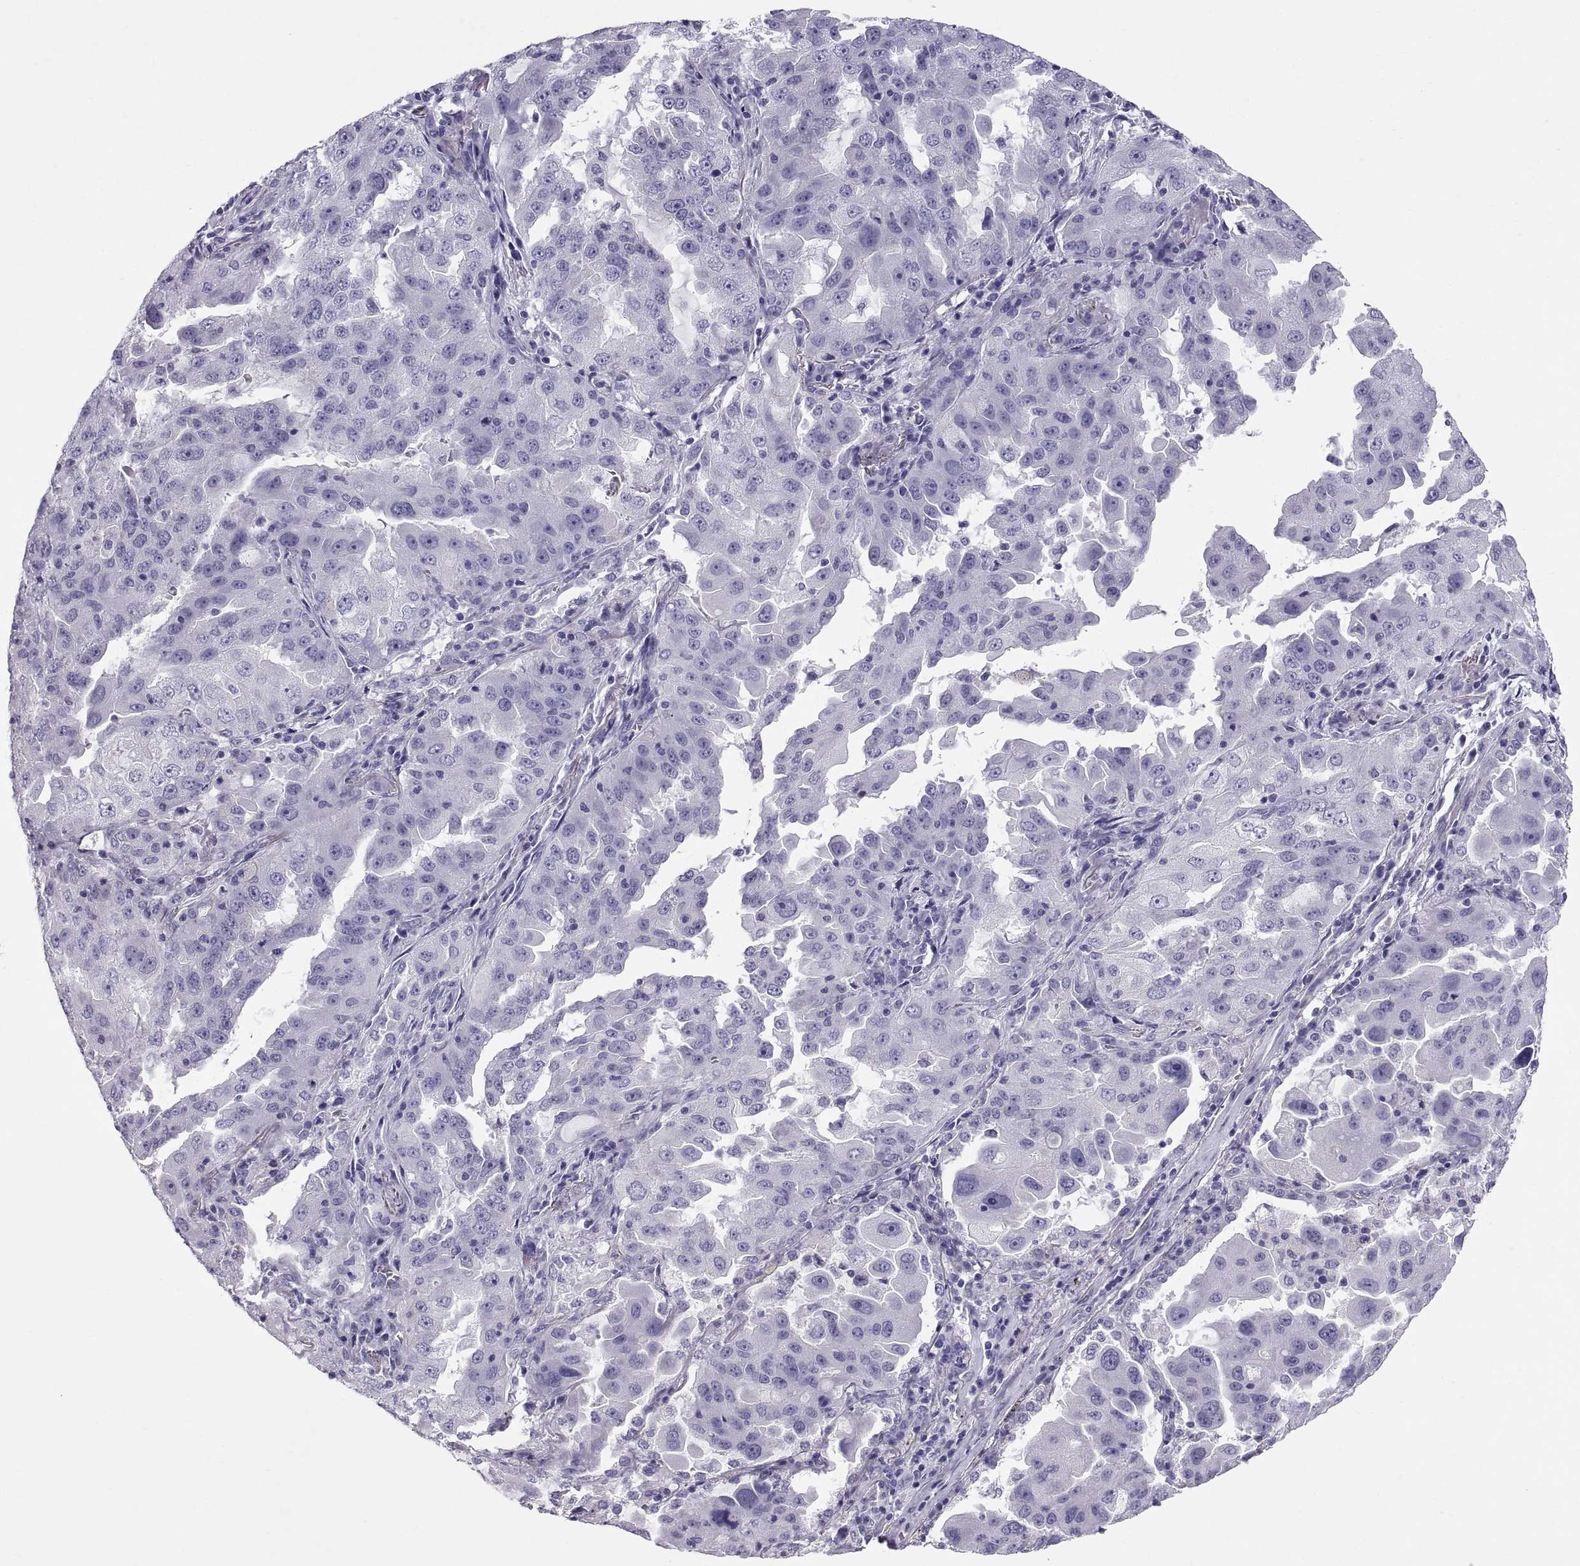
{"staining": {"intensity": "negative", "quantity": "none", "location": "none"}, "tissue": "lung cancer", "cell_type": "Tumor cells", "image_type": "cancer", "snomed": [{"axis": "morphology", "description": "Adenocarcinoma, NOS"}, {"axis": "topography", "description": "Lung"}], "caption": "IHC of human adenocarcinoma (lung) shows no expression in tumor cells.", "gene": "RNASE12", "patient": {"sex": "female", "age": 61}}